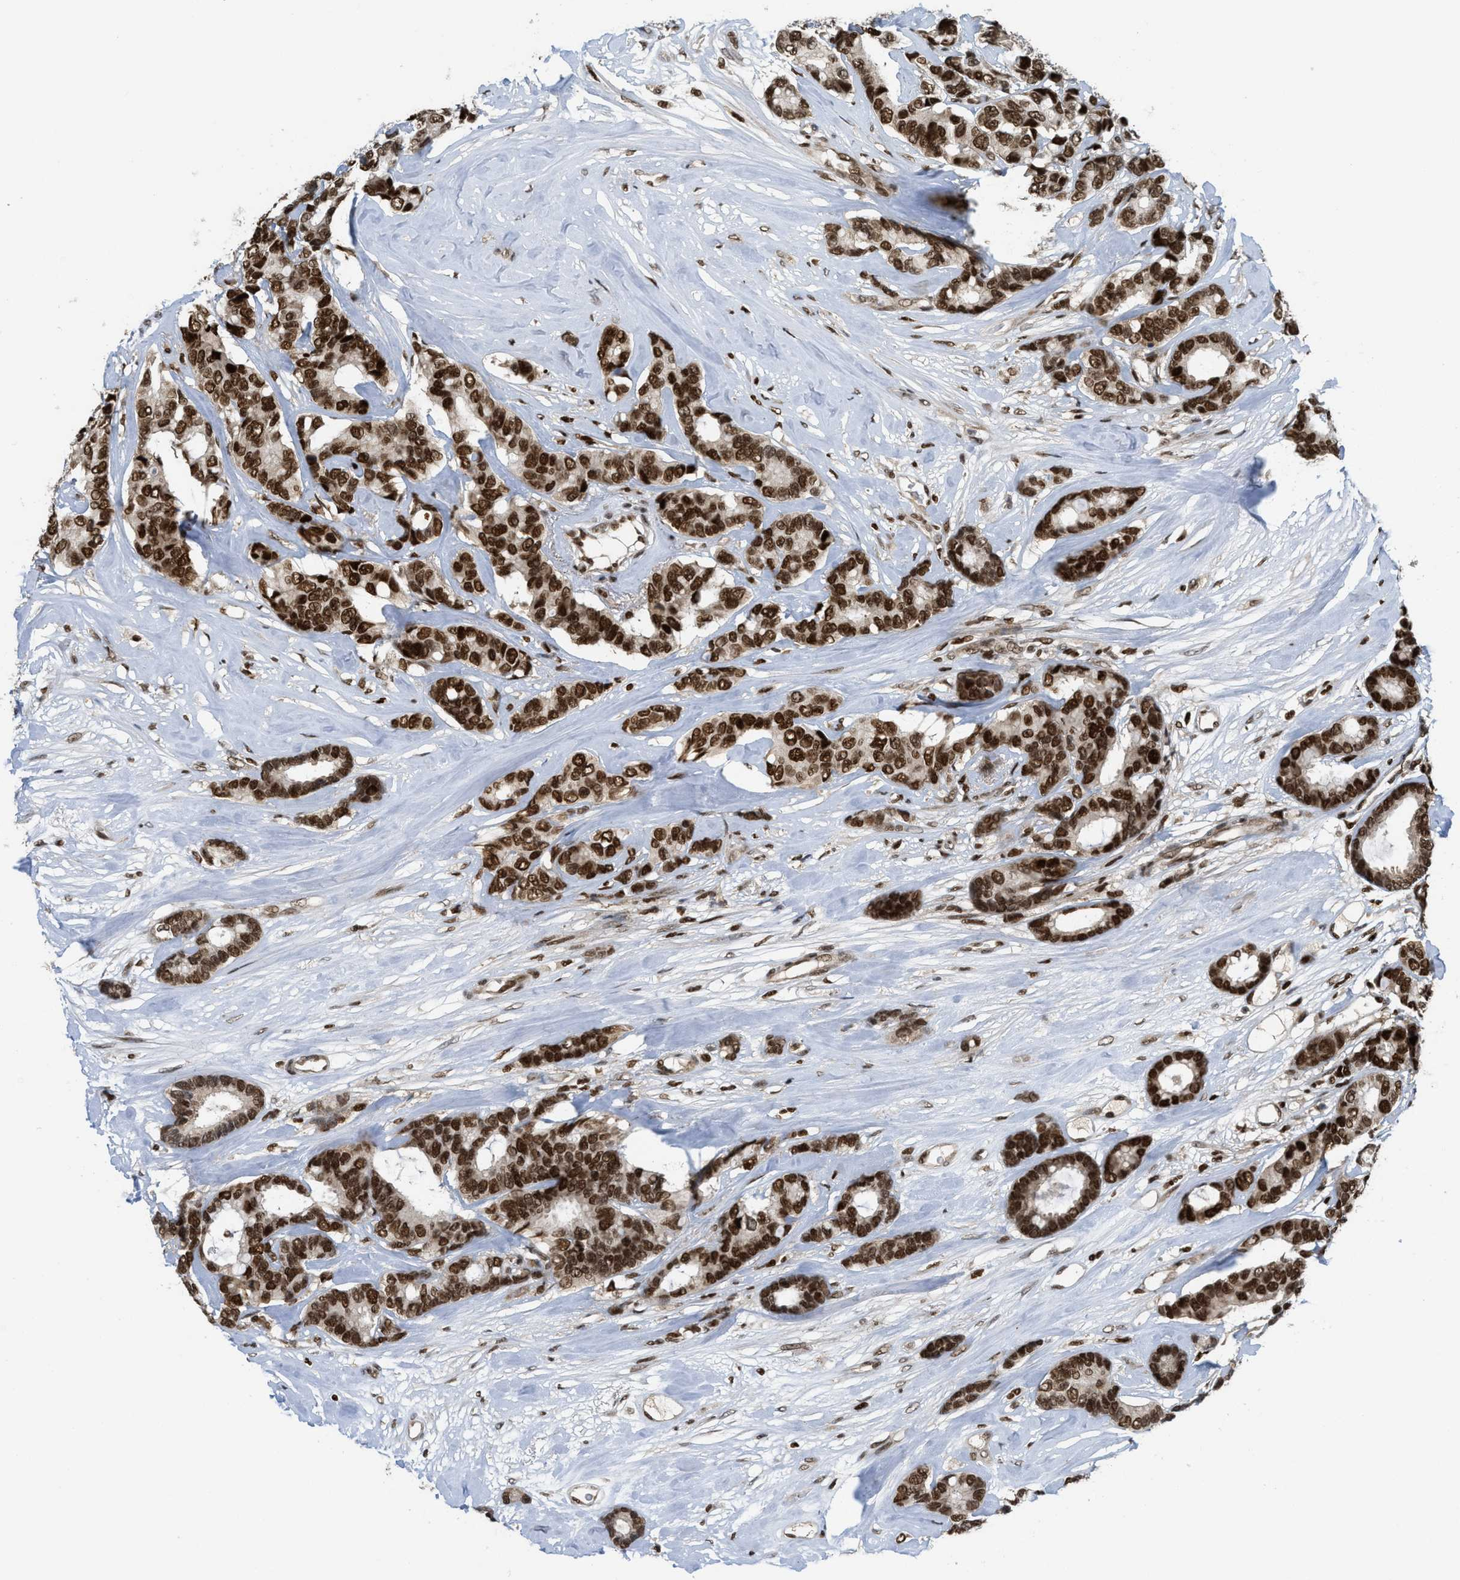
{"staining": {"intensity": "strong", "quantity": ">75%", "location": "nuclear"}, "tissue": "breast cancer", "cell_type": "Tumor cells", "image_type": "cancer", "snomed": [{"axis": "morphology", "description": "Duct carcinoma"}, {"axis": "topography", "description": "Breast"}], "caption": "Infiltrating ductal carcinoma (breast) was stained to show a protein in brown. There is high levels of strong nuclear staining in about >75% of tumor cells.", "gene": "RFX5", "patient": {"sex": "female", "age": 87}}